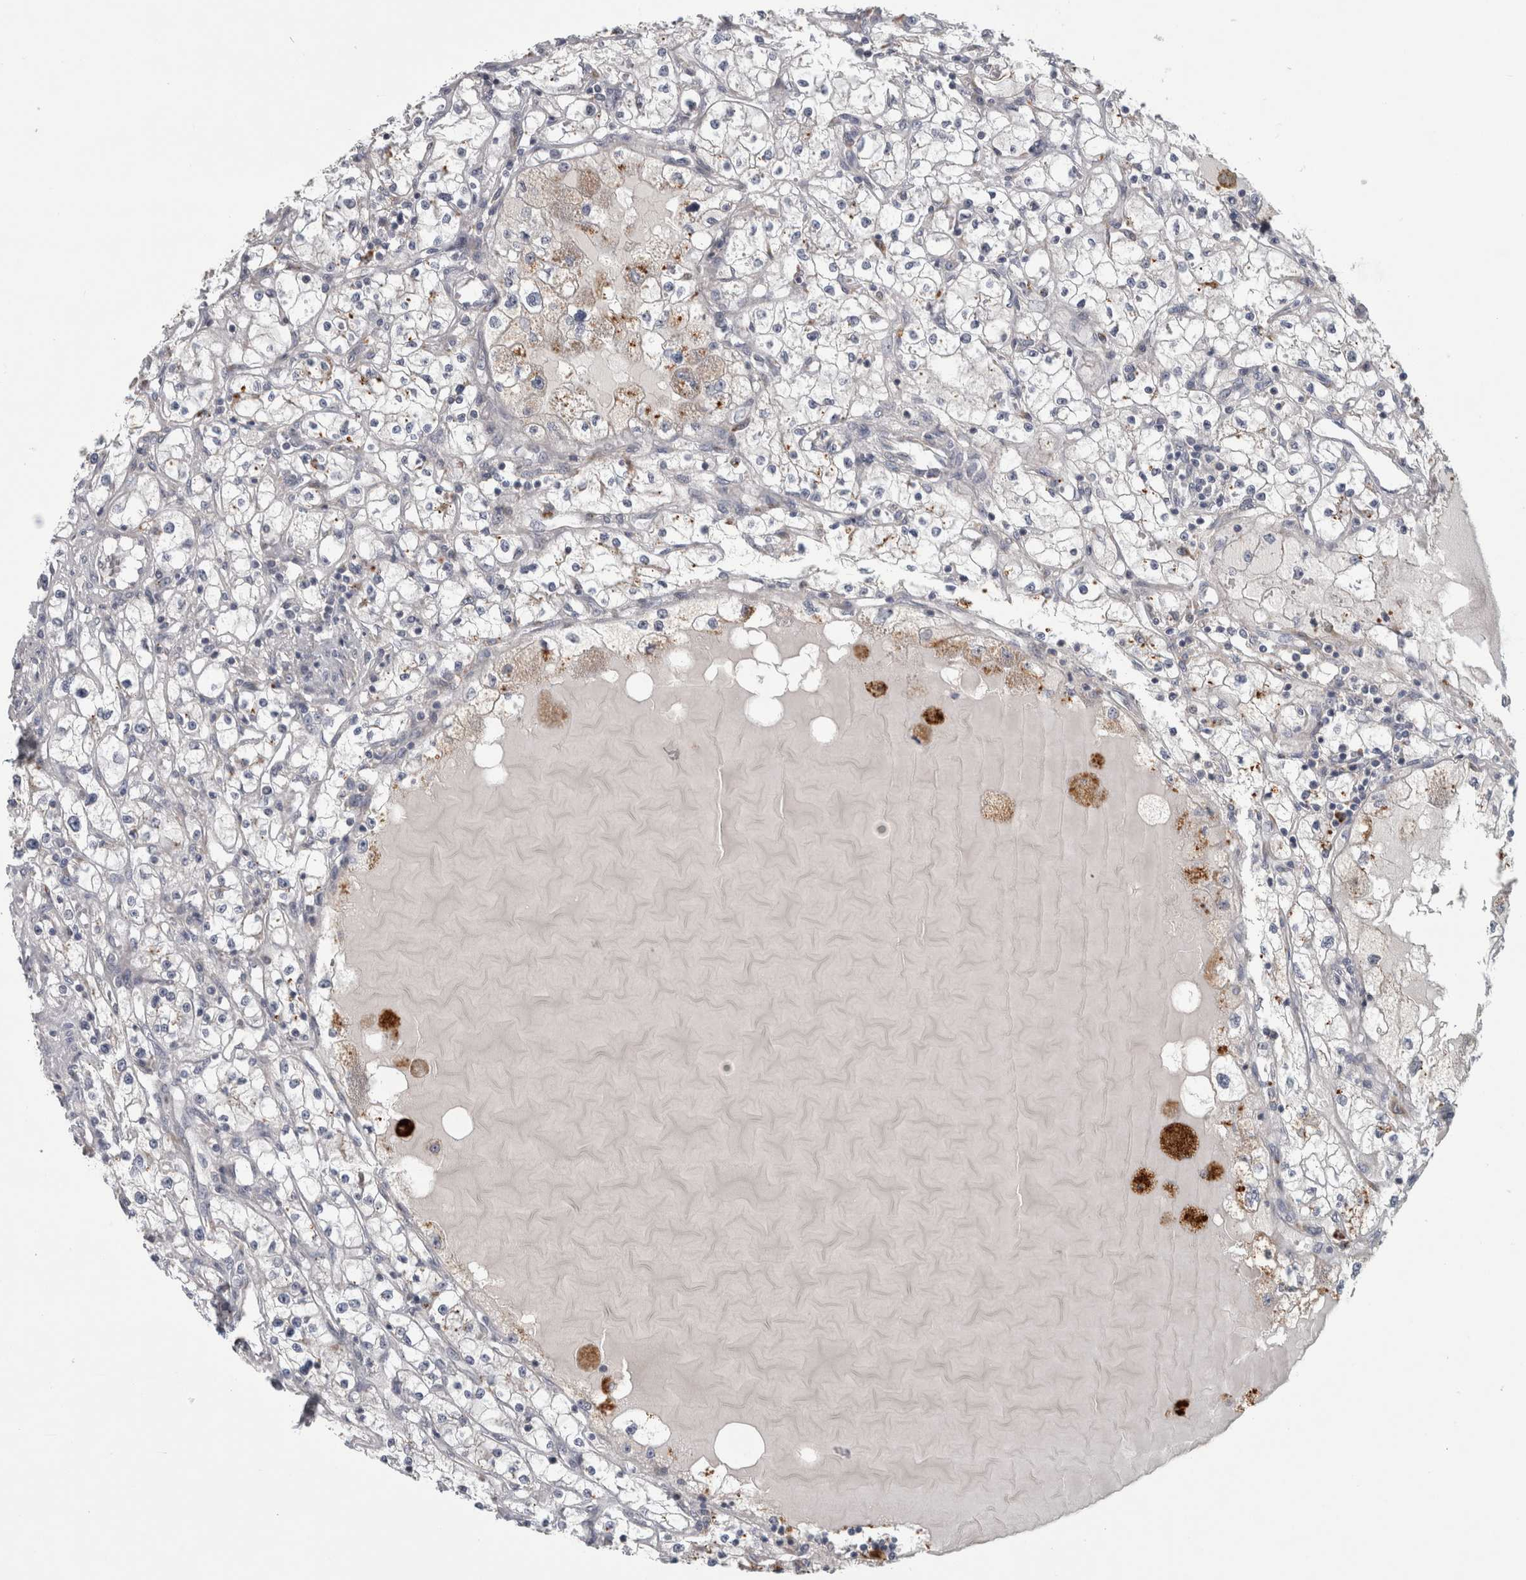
{"staining": {"intensity": "negative", "quantity": "none", "location": "none"}, "tissue": "renal cancer", "cell_type": "Tumor cells", "image_type": "cancer", "snomed": [{"axis": "morphology", "description": "Adenocarcinoma, NOS"}, {"axis": "topography", "description": "Kidney"}], "caption": "Tumor cells show no significant protein positivity in renal adenocarcinoma.", "gene": "ATXN2", "patient": {"sex": "male", "age": 56}}